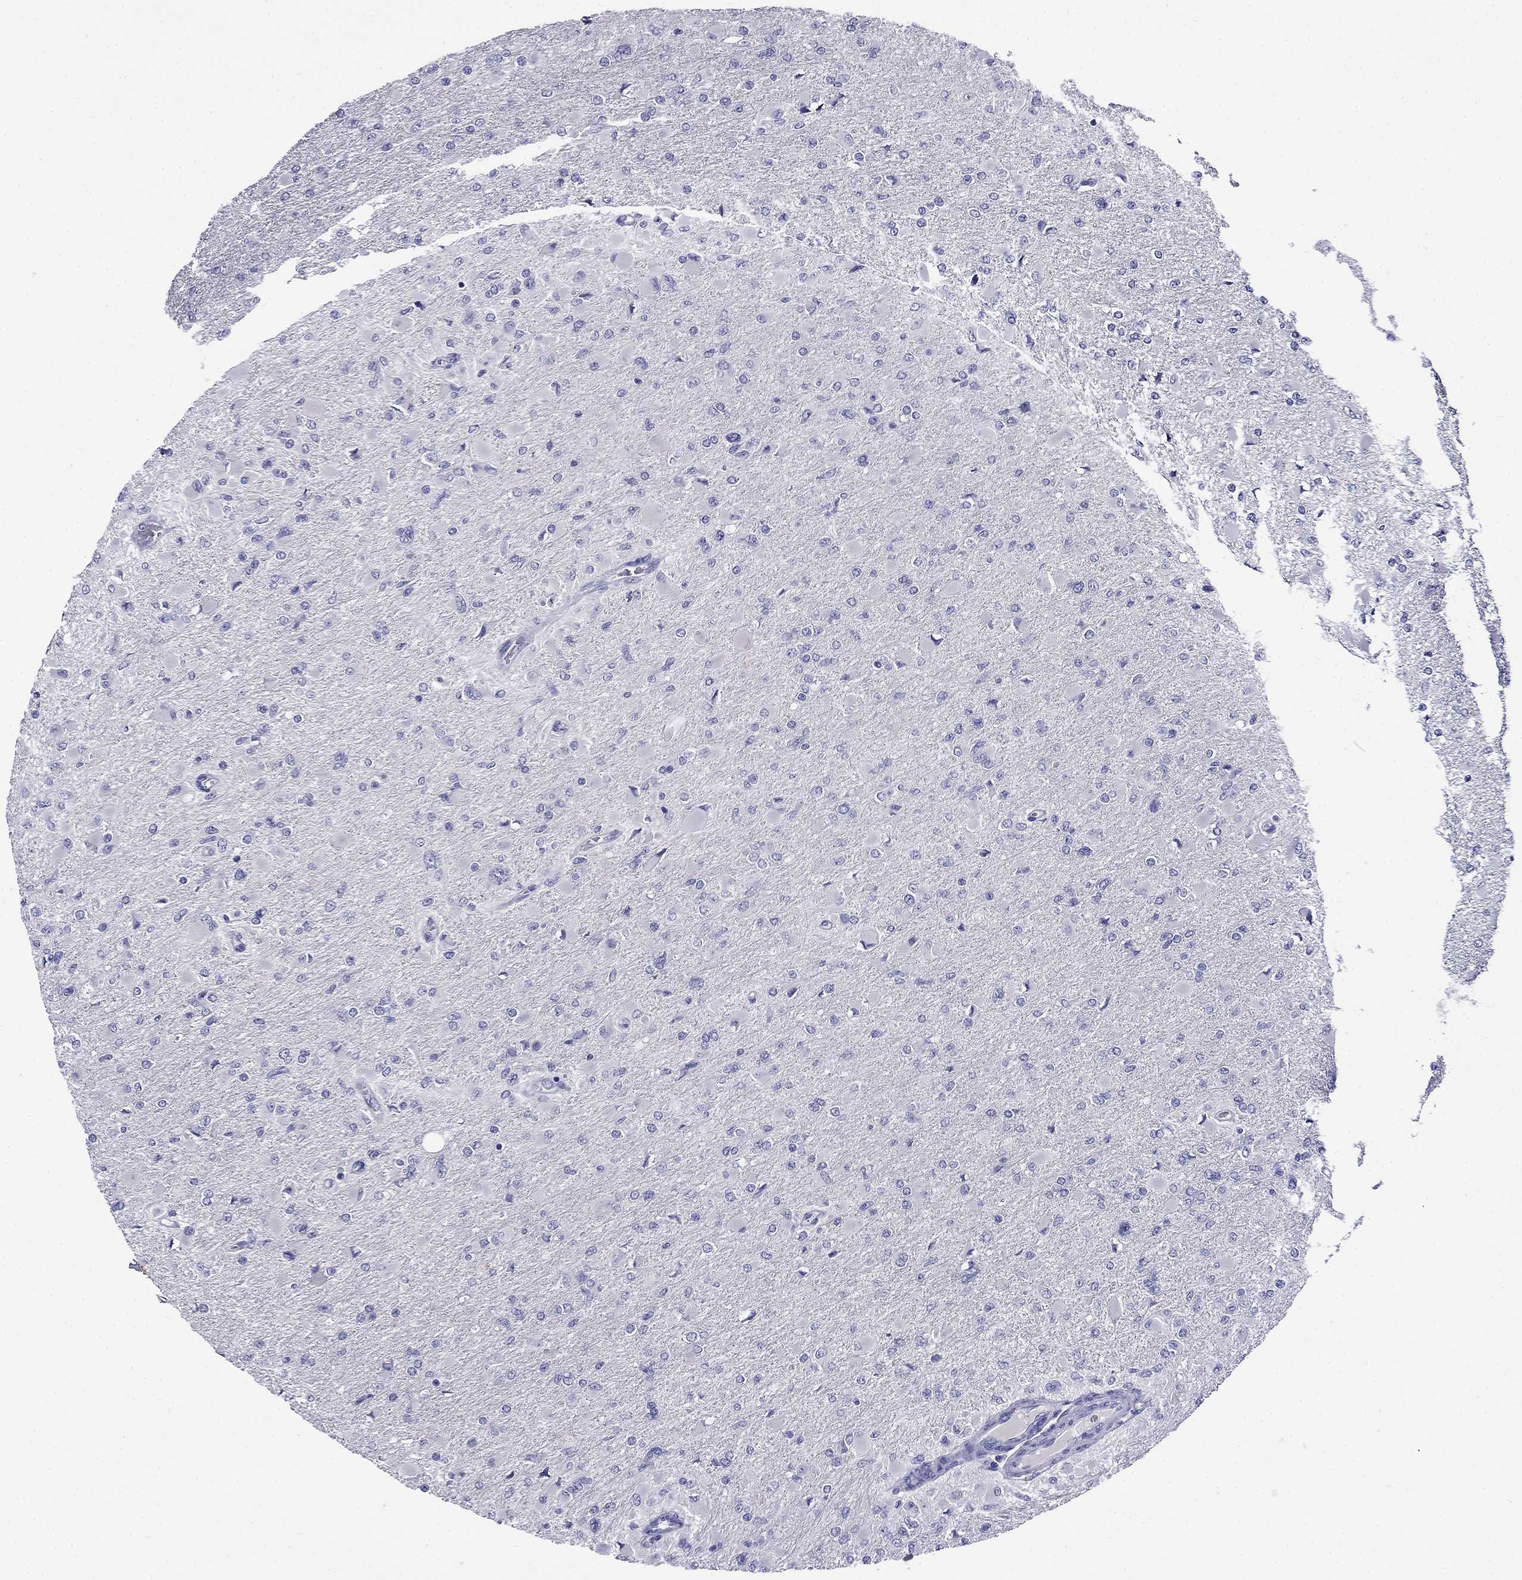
{"staining": {"intensity": "negative", "quantity": "none", "location": "none"}, "tissue": "glioma", "cell_type": "Tumor cells", "image_type": "cancer", "snomed": [{"axis": "morphology", "description": "Glioma, malignant, High grade"}, {"axis": "topography", "description": "Cerebral cortex"}], "caption": "Immunohistochemistry (IHC) of human malignant glioma (high-grade) exhibits no positivity in tumor cells. (Immunohistochemistry, brightfield microscopy, high magnification).", "gene": "MYO15A", "patient": {"sex": "female", "age": 36}}